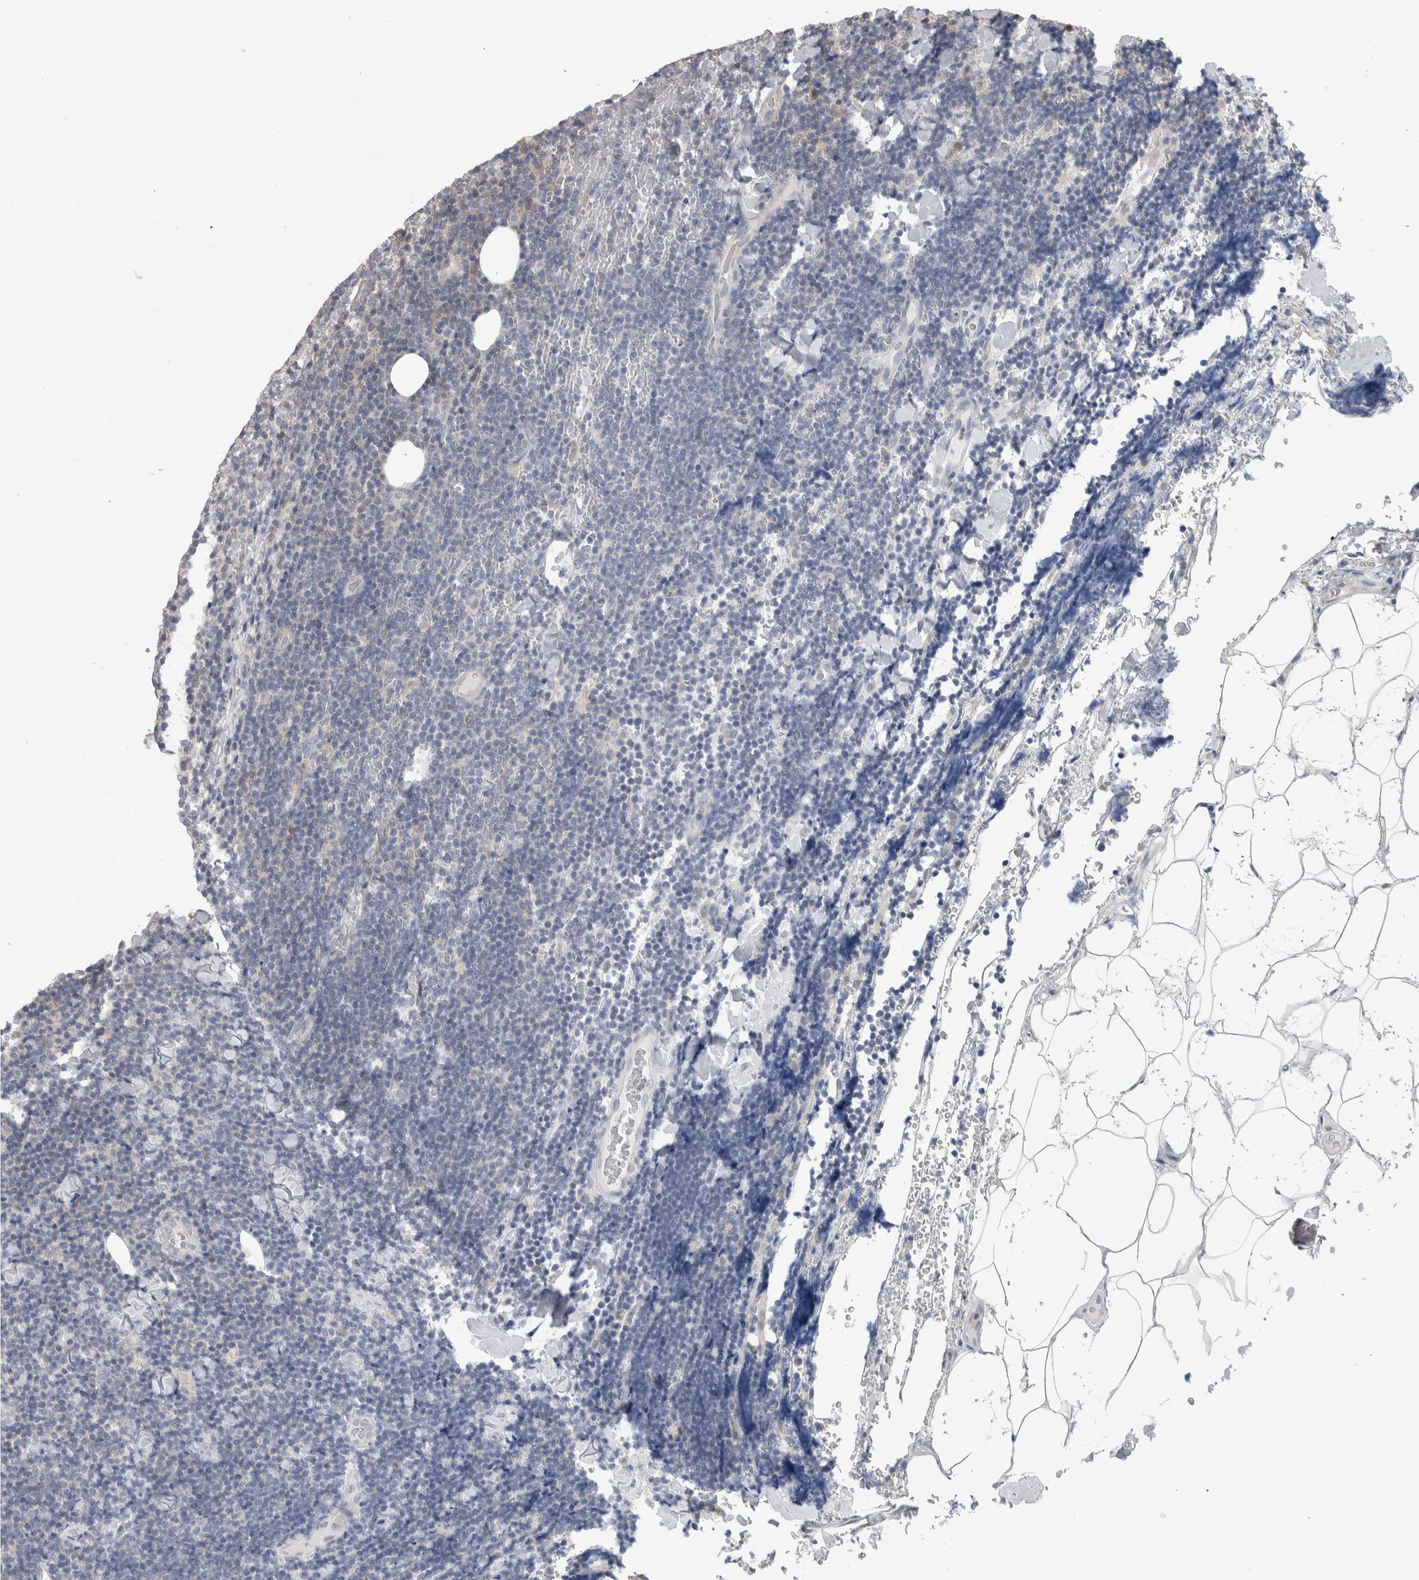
{"staining": {"intensity": "negative", "quantity": "none", "location": "none"}, "tissue": "lymphoma", "cell_type": "Tumor cells", "image_type": "cancer", "snomed": [{"axis": "morphology", "description": "Malignant lymphoma, non-Hodgkin's type, Low grade"}, {"axis": "topography", "description": "Lymph node"}], "caption": "Low-grade malignant lymphoma, non-Hodgkin's type stained for a protein using immunohistochemistry reveals no positivity tumor cells.", "gene": "USH1G", "patient": {"sex": "male", "age": 66}}